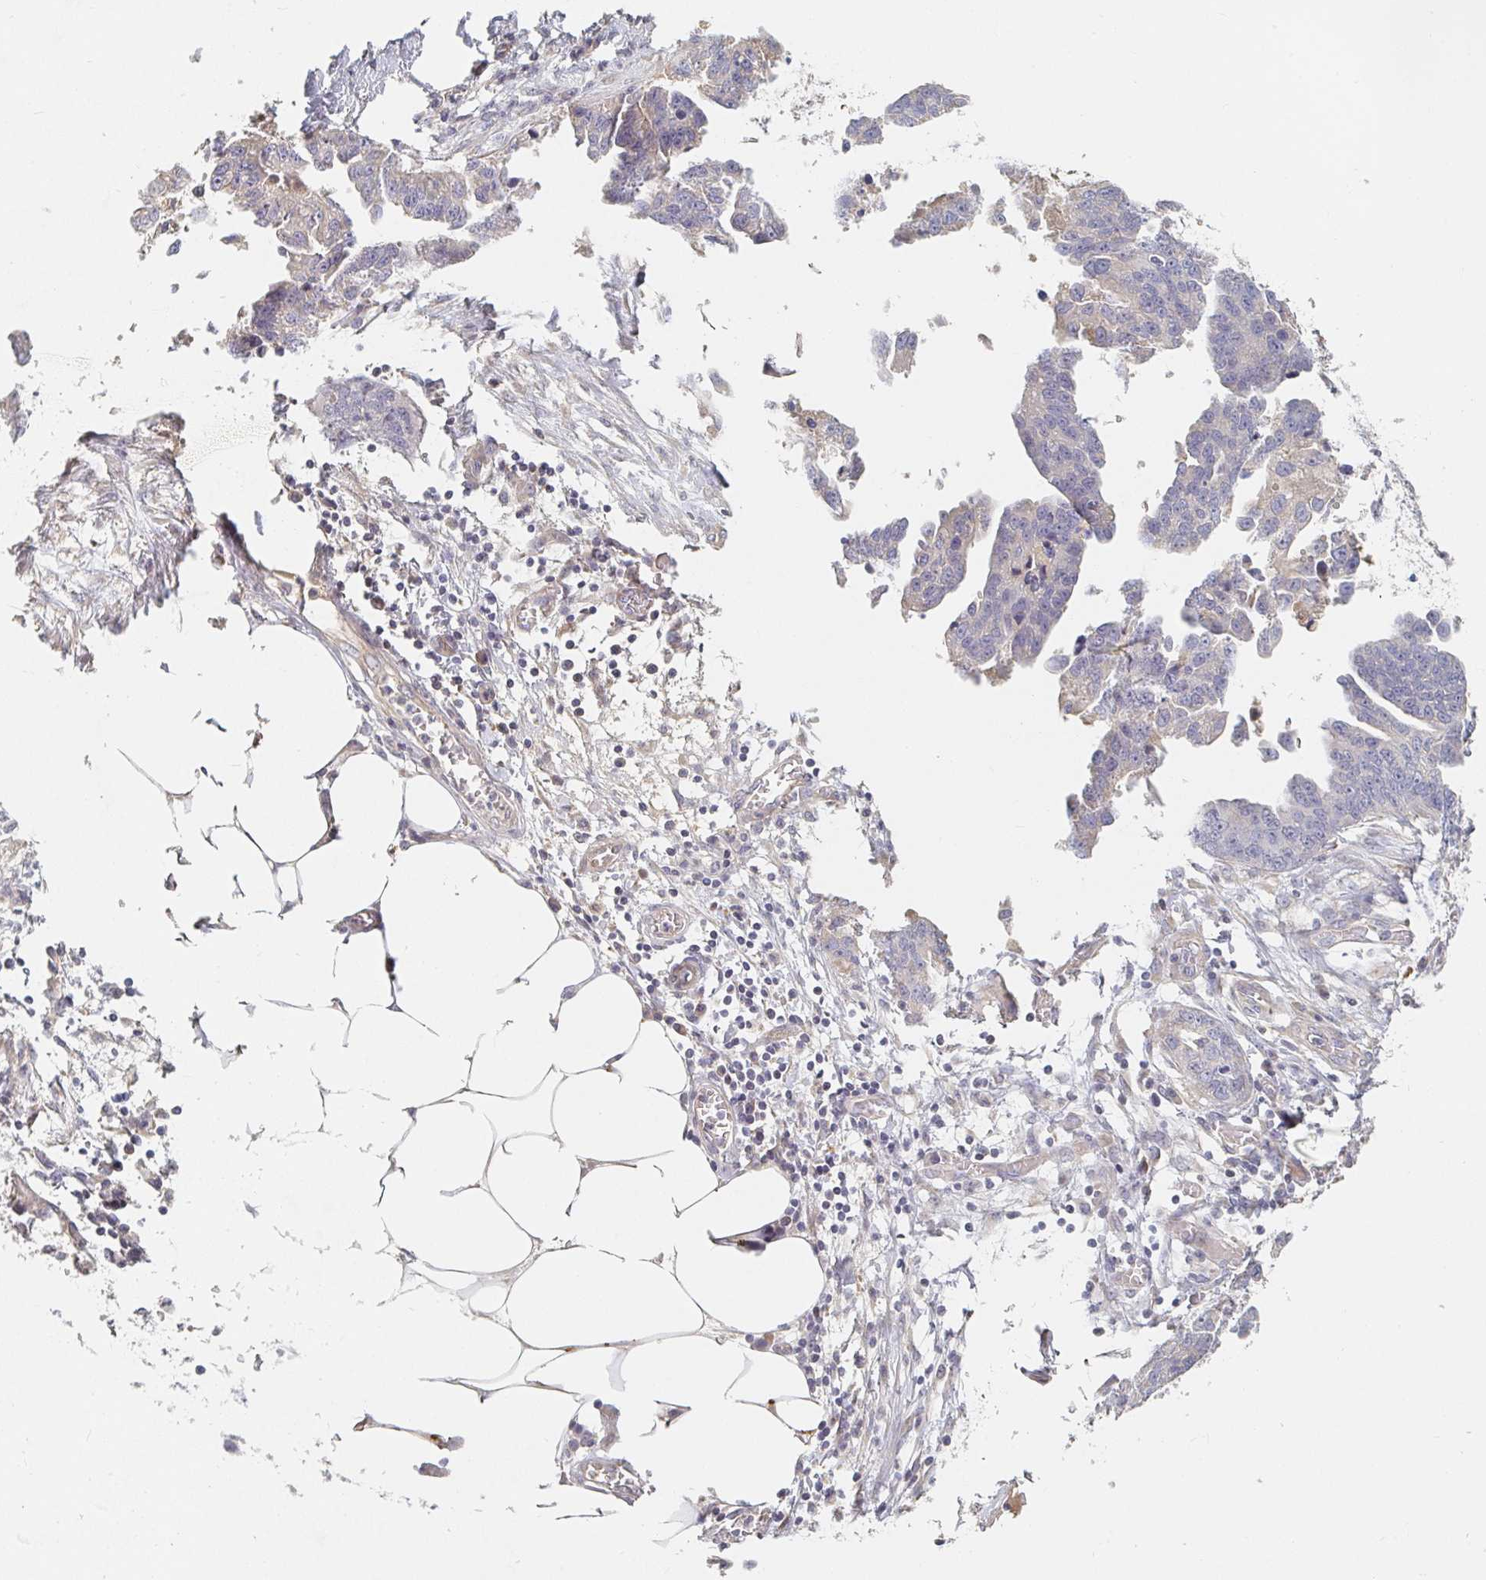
{"staining": {"intensity": "negative", "quantity": "none", "location": "none"}, "tissue": "ovarian cancer", "cell_type": "Tumor cells", "image_type": "cancer", "snomed": [{"axis": "morphology", "description": "Cystadenocarcinoma, serous, NOS"}, {"axis": "topography", "description": "Ovary"}], "caption": "This is an IHC histopathology image of serous cystadenocarcinoma (ovarian). There is no positivity in tumor cells.", "gene": "NME9", "patient": {"sex": "female", "age": 75}}